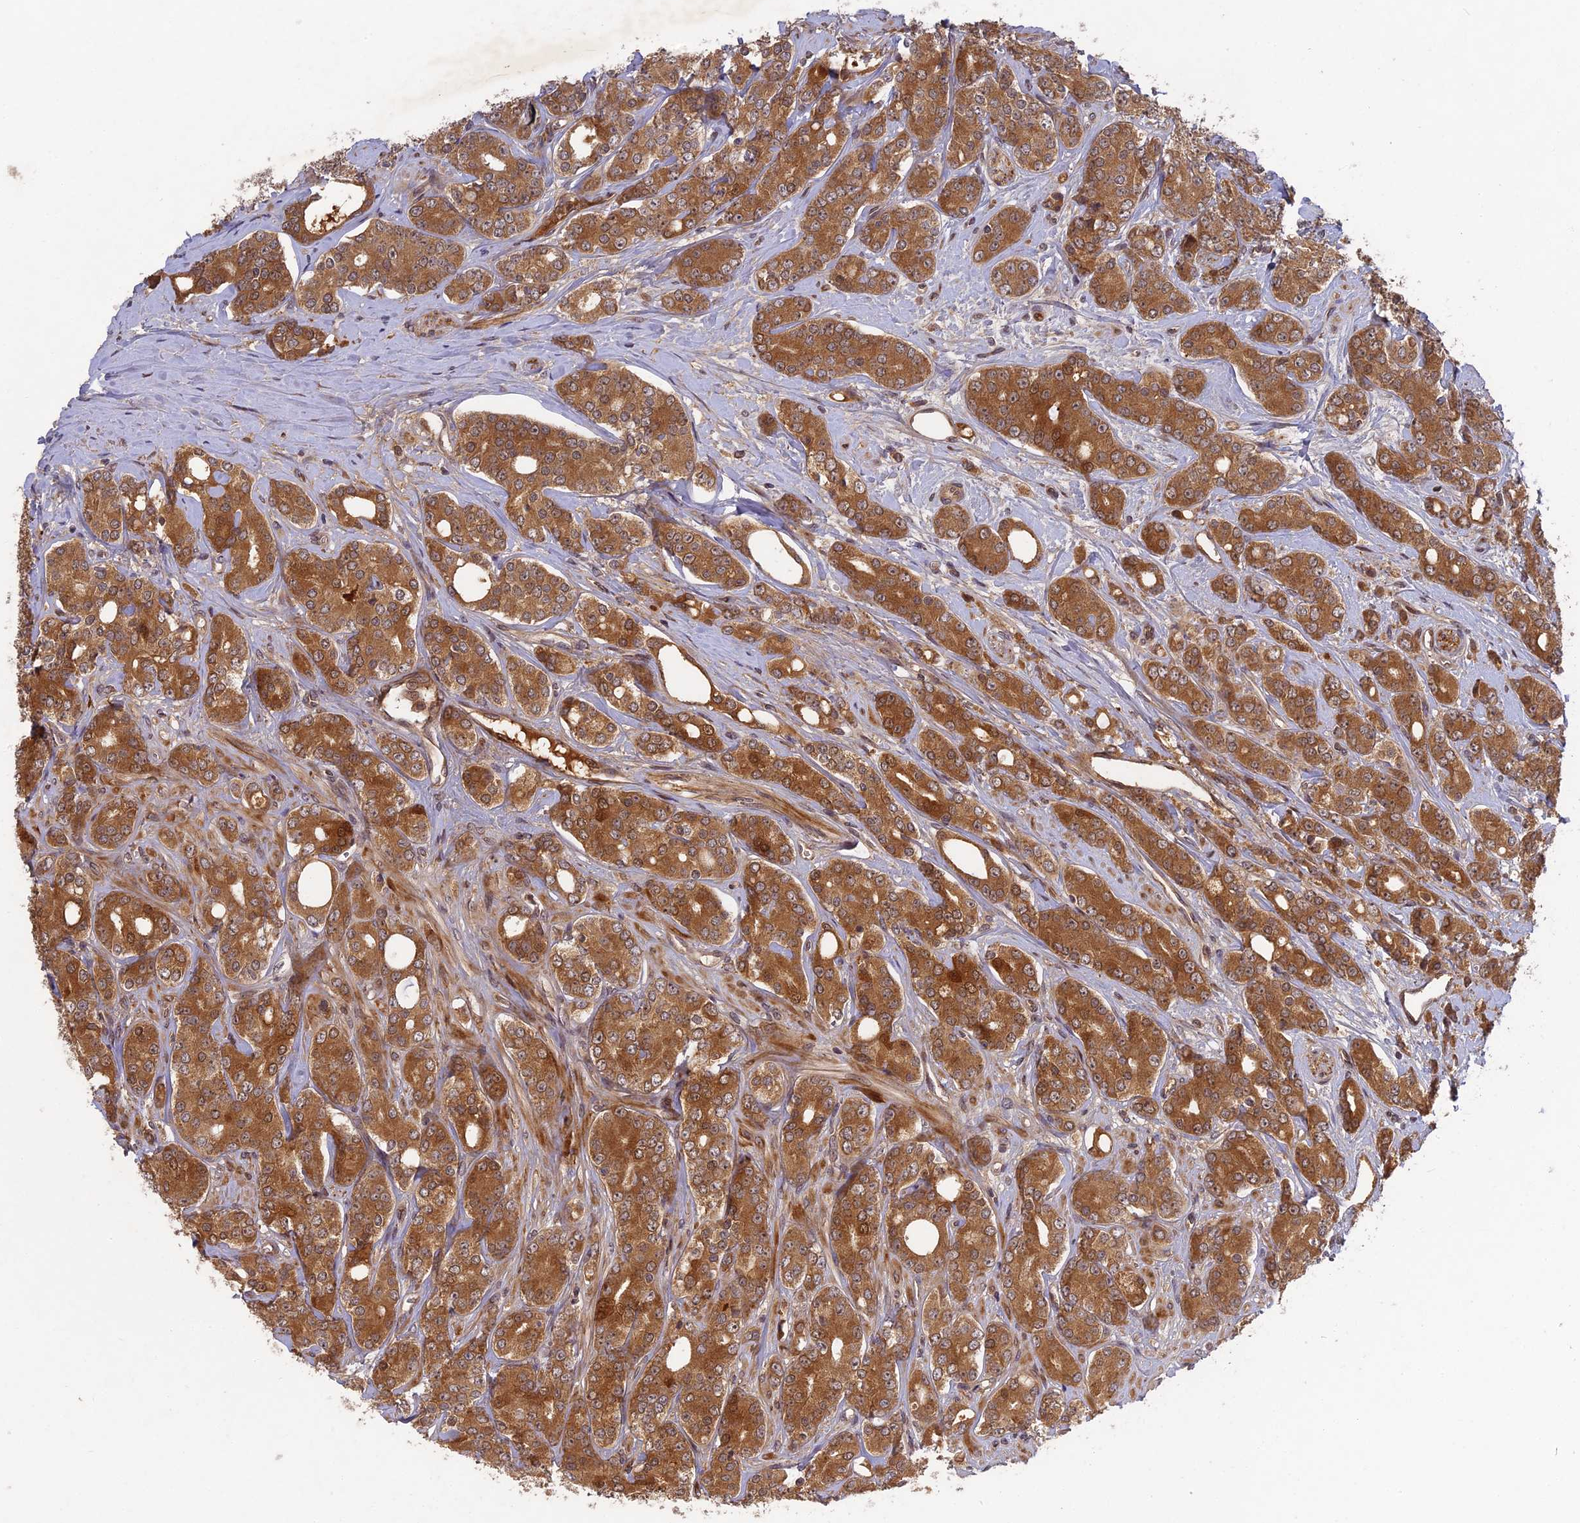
{"staining": {"intensity": "moderate", "quantity": ">75%", "location": "cytoplasmic/membranous"}, "tissue": "prostate cancer", "cell_type": "Tumor cells", "image_type": "cancer", "snomed": [{"axis": "morphology", "description": "Adenocarcinoma, High grade"}, {"axis": "topography", "description": "Prostate"}], "caption": "Immunohistochemical staining of human prostate high-grade adenocarcinoma demonstrates medium levels of moderate cytoplasmic/membranous protein positivity in about >75% of tumor cells. (brown staining indicates protein expression, while blue staining denotes nuclei).", "gene": "TMUB2", "patient": {"sex": "male", "age": 62}}